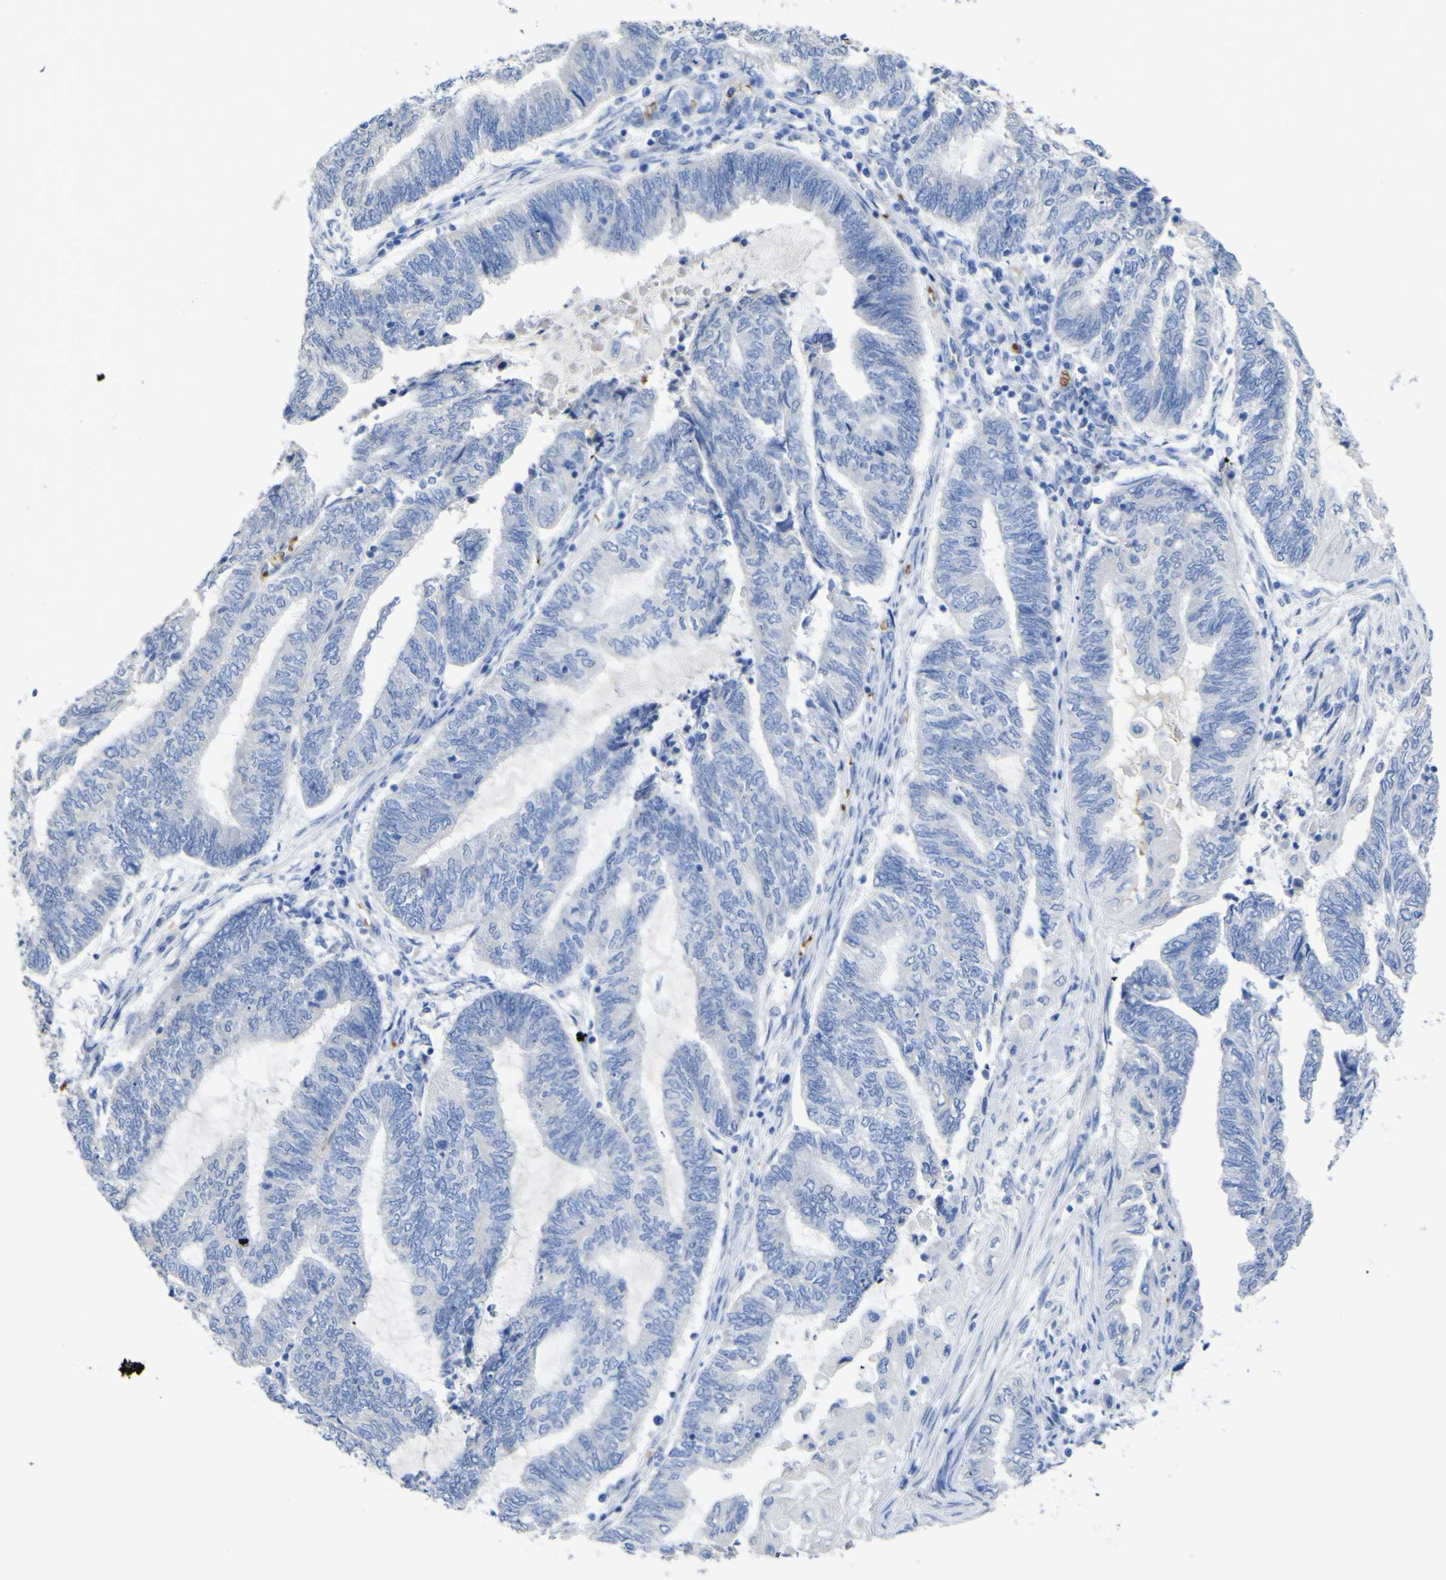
{"staining": {"intensity": "negative", "quantity": "none", "location": "none"}, "tissue": "endometrial cancer", "cell_type": "Tumor cells", "image_type": "cancer", "snomed": [{"axis": "morphology", "description": "Adenocarcinoma, NOS"}, {"axis": "topography", "description": "Uterus"}, {"axis": "topography", "description": "Endometrium"}], "caption": "An image of endometrial adenocarcinoma stained for a protein demonstrates no brown staining in tumor cells. (Brightfield microscopy of DAB immunohistochemistry (IHC) at high magnification).", "gene": "GCM1", "patient": {"sex": "female", "age": 70}}